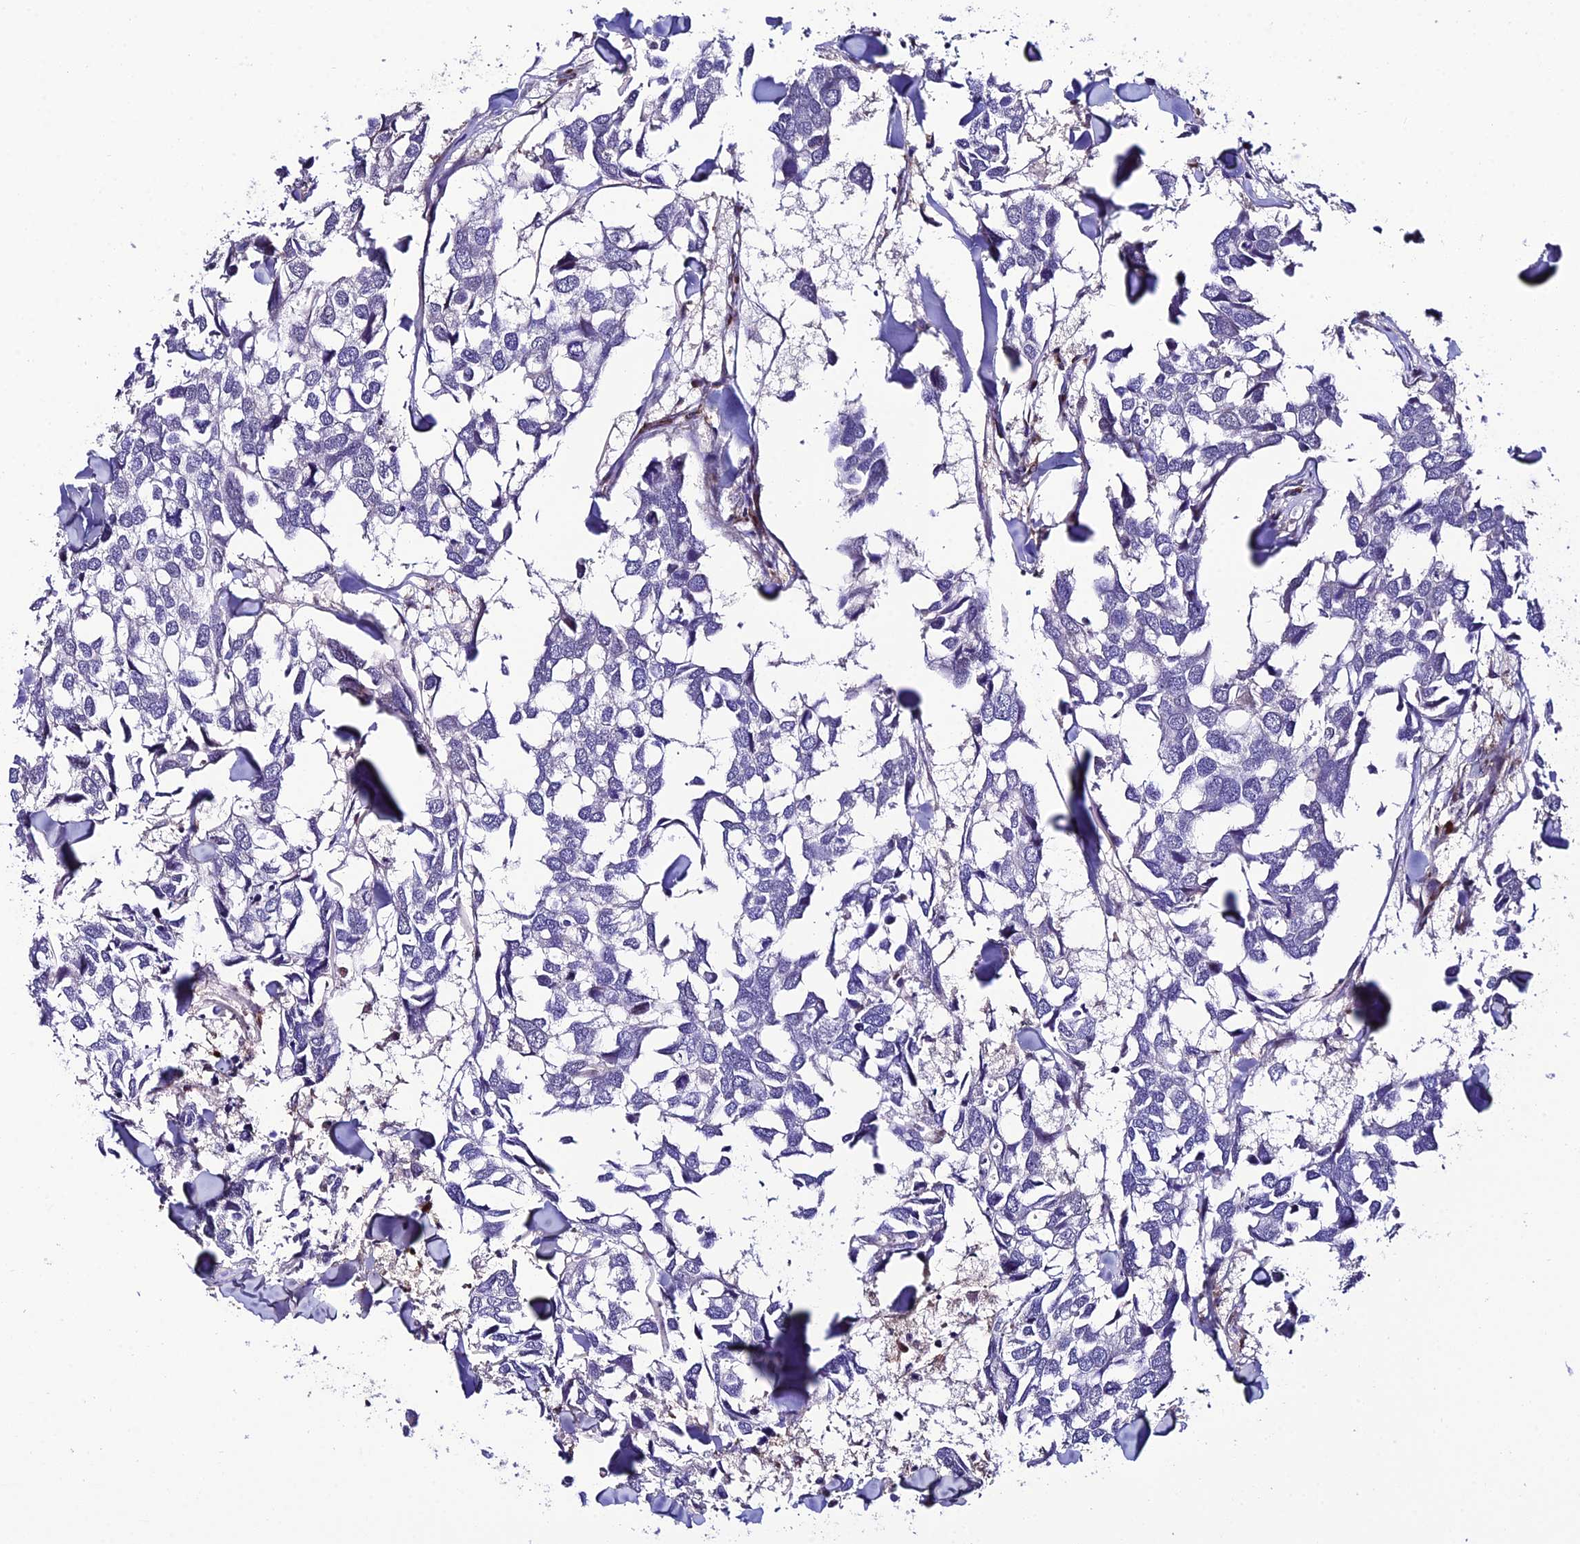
{"staining": {"intensity": "negative", "quantity": "none", "location": "none"}, "tissue": "breast cancer", "cell_type": "Tumor cells", "image_type": "cancer", "snomed": [{"axis": "morphology", "description": "Duct carcinoma"}, {"axis": "topography", "description": "Breast"}], "caption": "This is an immunohistochemistry (IHC) histopathology image of human breast cancer (infiltrating ductal carcinoma). There is no staining in tumor cells.", "gene": "SYT15", "patient": {"sex": "female", "age": 83}}